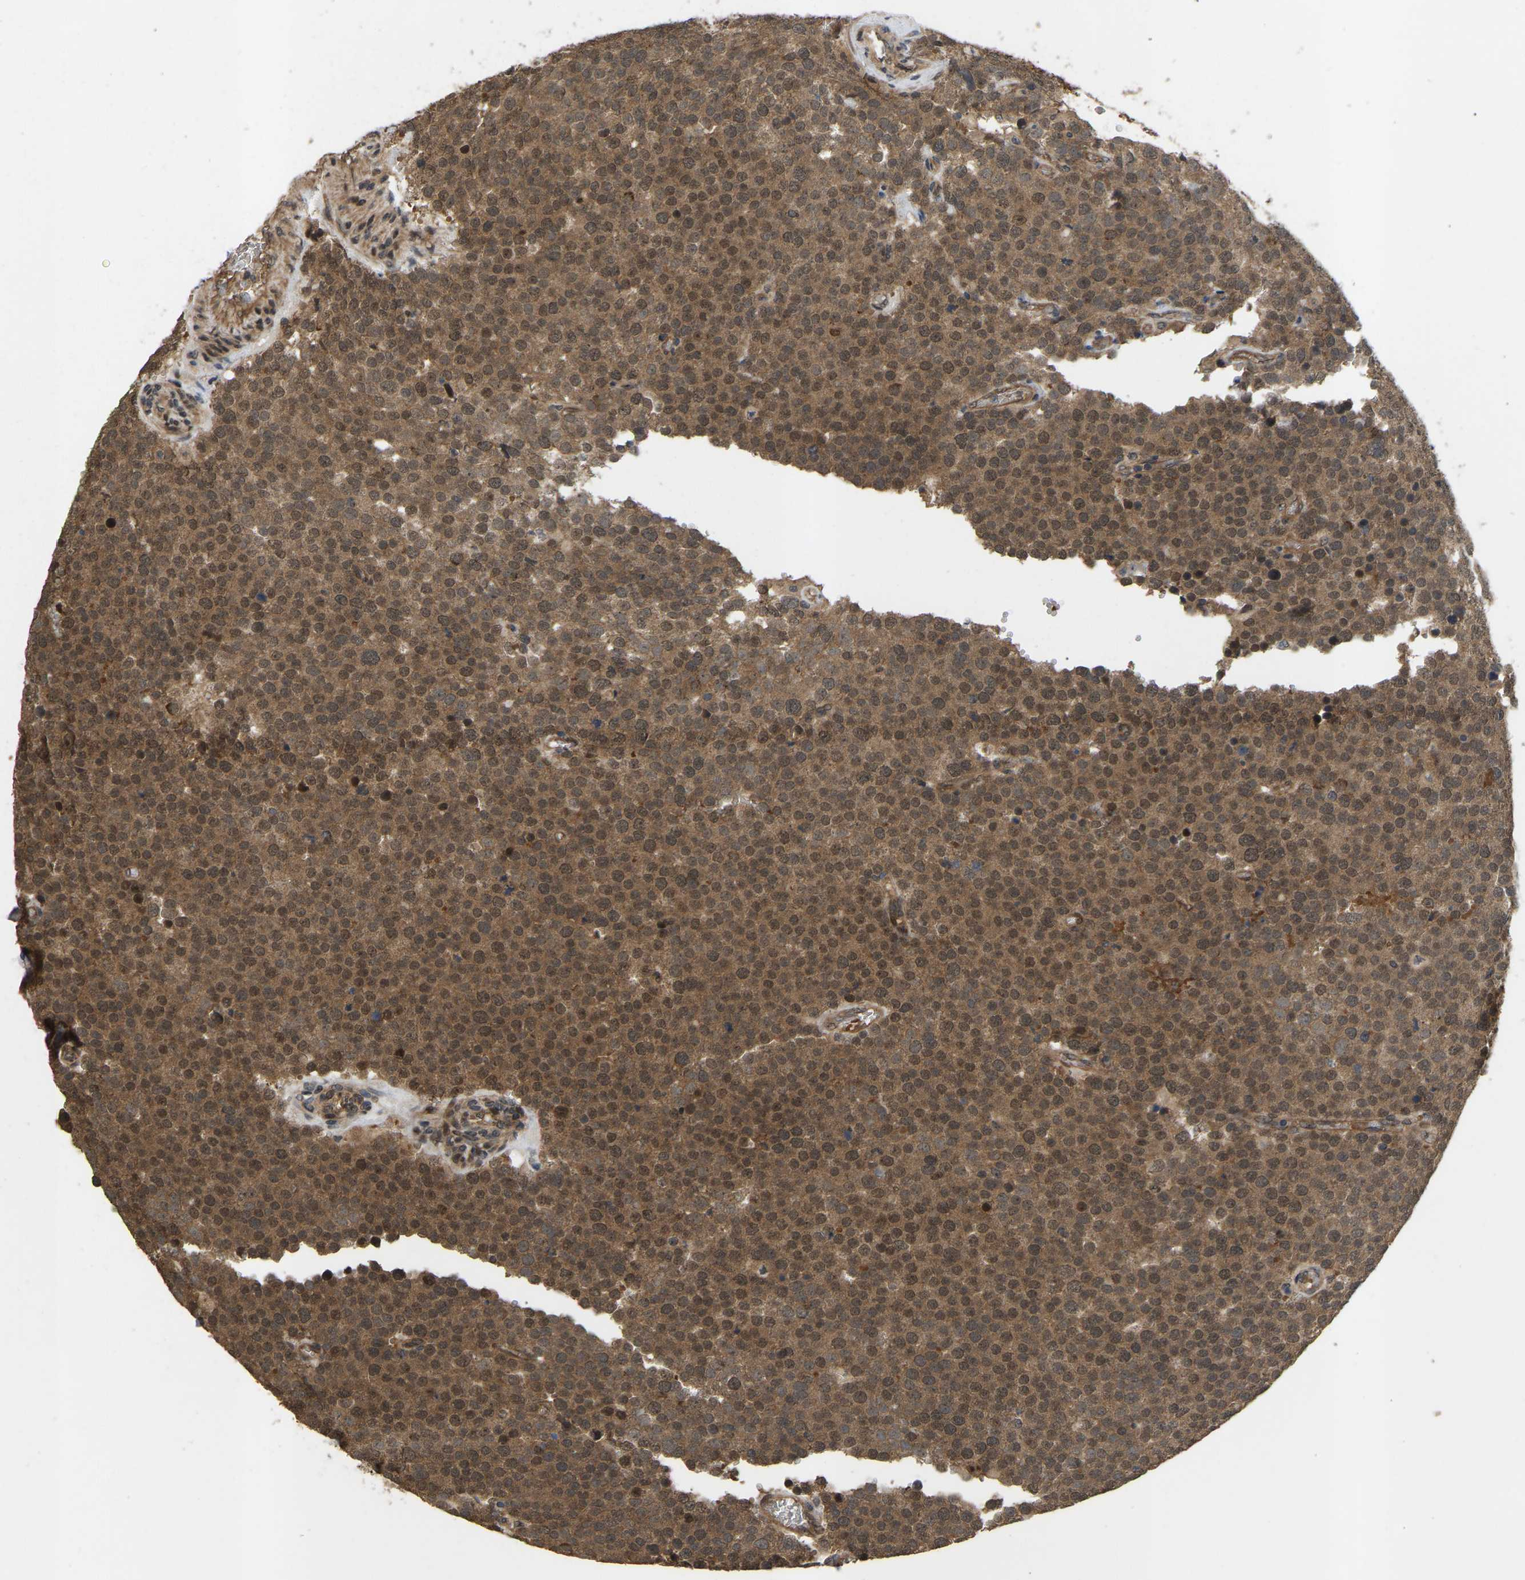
{"staining": {"intensity": "moderate", "quantity": ">75%", "location": "cytoplasmic/membranous,nuclear"}, "tissue": "testis cancer", "cell_type": "Tumor cells", "image_type": "cancer", "snomed": [{"axis": "morphology", "description": "Normal tissue, NOS"}, {"axis": "morphology", "description": "Seminoma, NOS"}, {"axis": "topography", "description": "Testis"}], "caption": "Seminoma (testis) stained for a protein (brown) displays moderate cytoplasmic/membranous and nuclear positive expression in approximately >75% of tumor cells.", "gene": "LIMK2", "patient": {"sex": "male", "age": 71}}